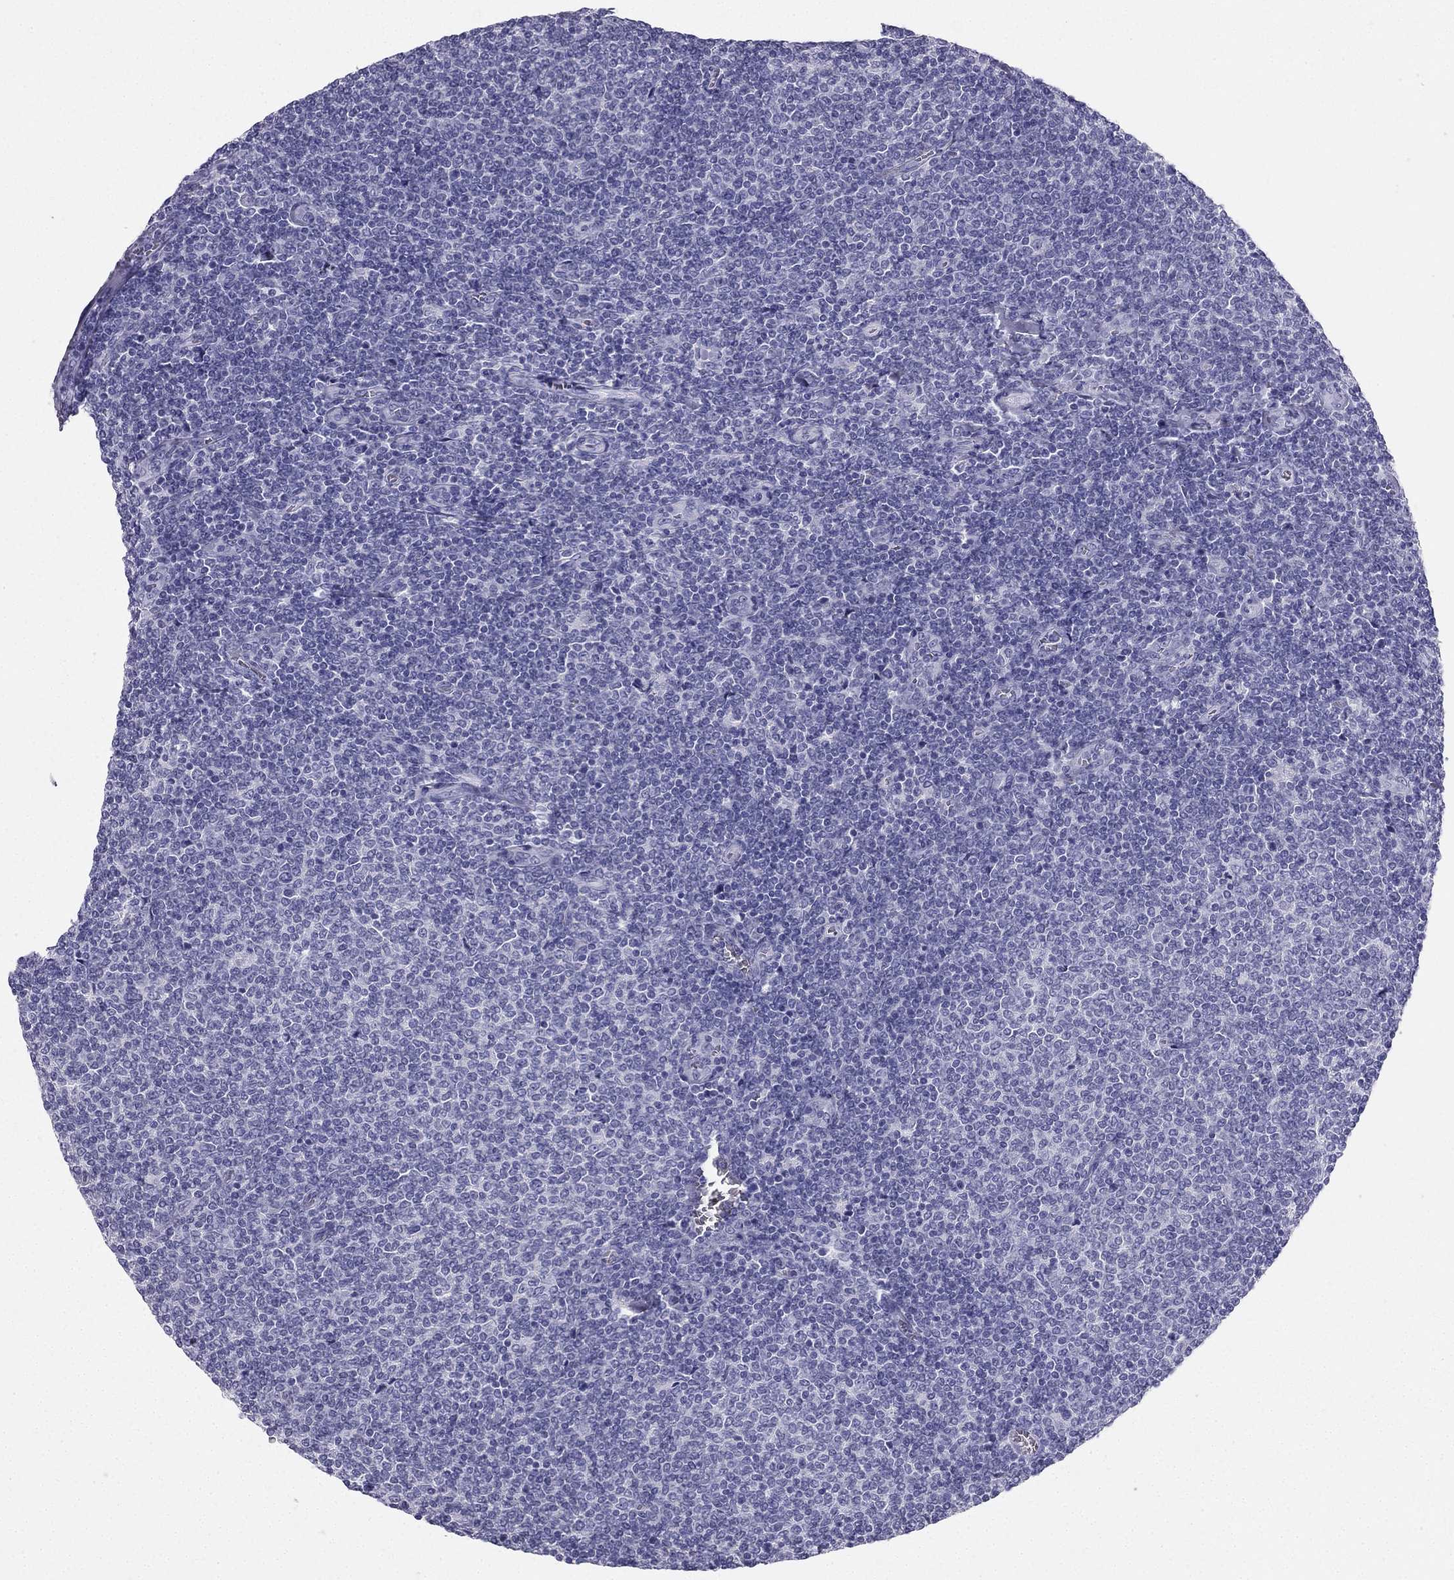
{"staining": {"intensity": "negative", "quantity": "none", "location": "none"}, "tissue": "lymphoma", "cell_type": "Tumor cells", "image_type": "cancer", "snomed": [{"axis": "morphology", "description": "Malignant lymphoma, non-Hodgkin's type, Low grade"}, {"axis": "topography", "description": "Lymph node"}], "caption": "An immunohistochemistry photomicrograph of malignant lymphoma, non-Hodgkin's type (low-grade) is shown. There is no staining in tumor cells of malignant lymphoma, non-Hodgkin's type (low-grade).", "gene": "TFF3", "patient": {"sex": "male", "age": 52}}